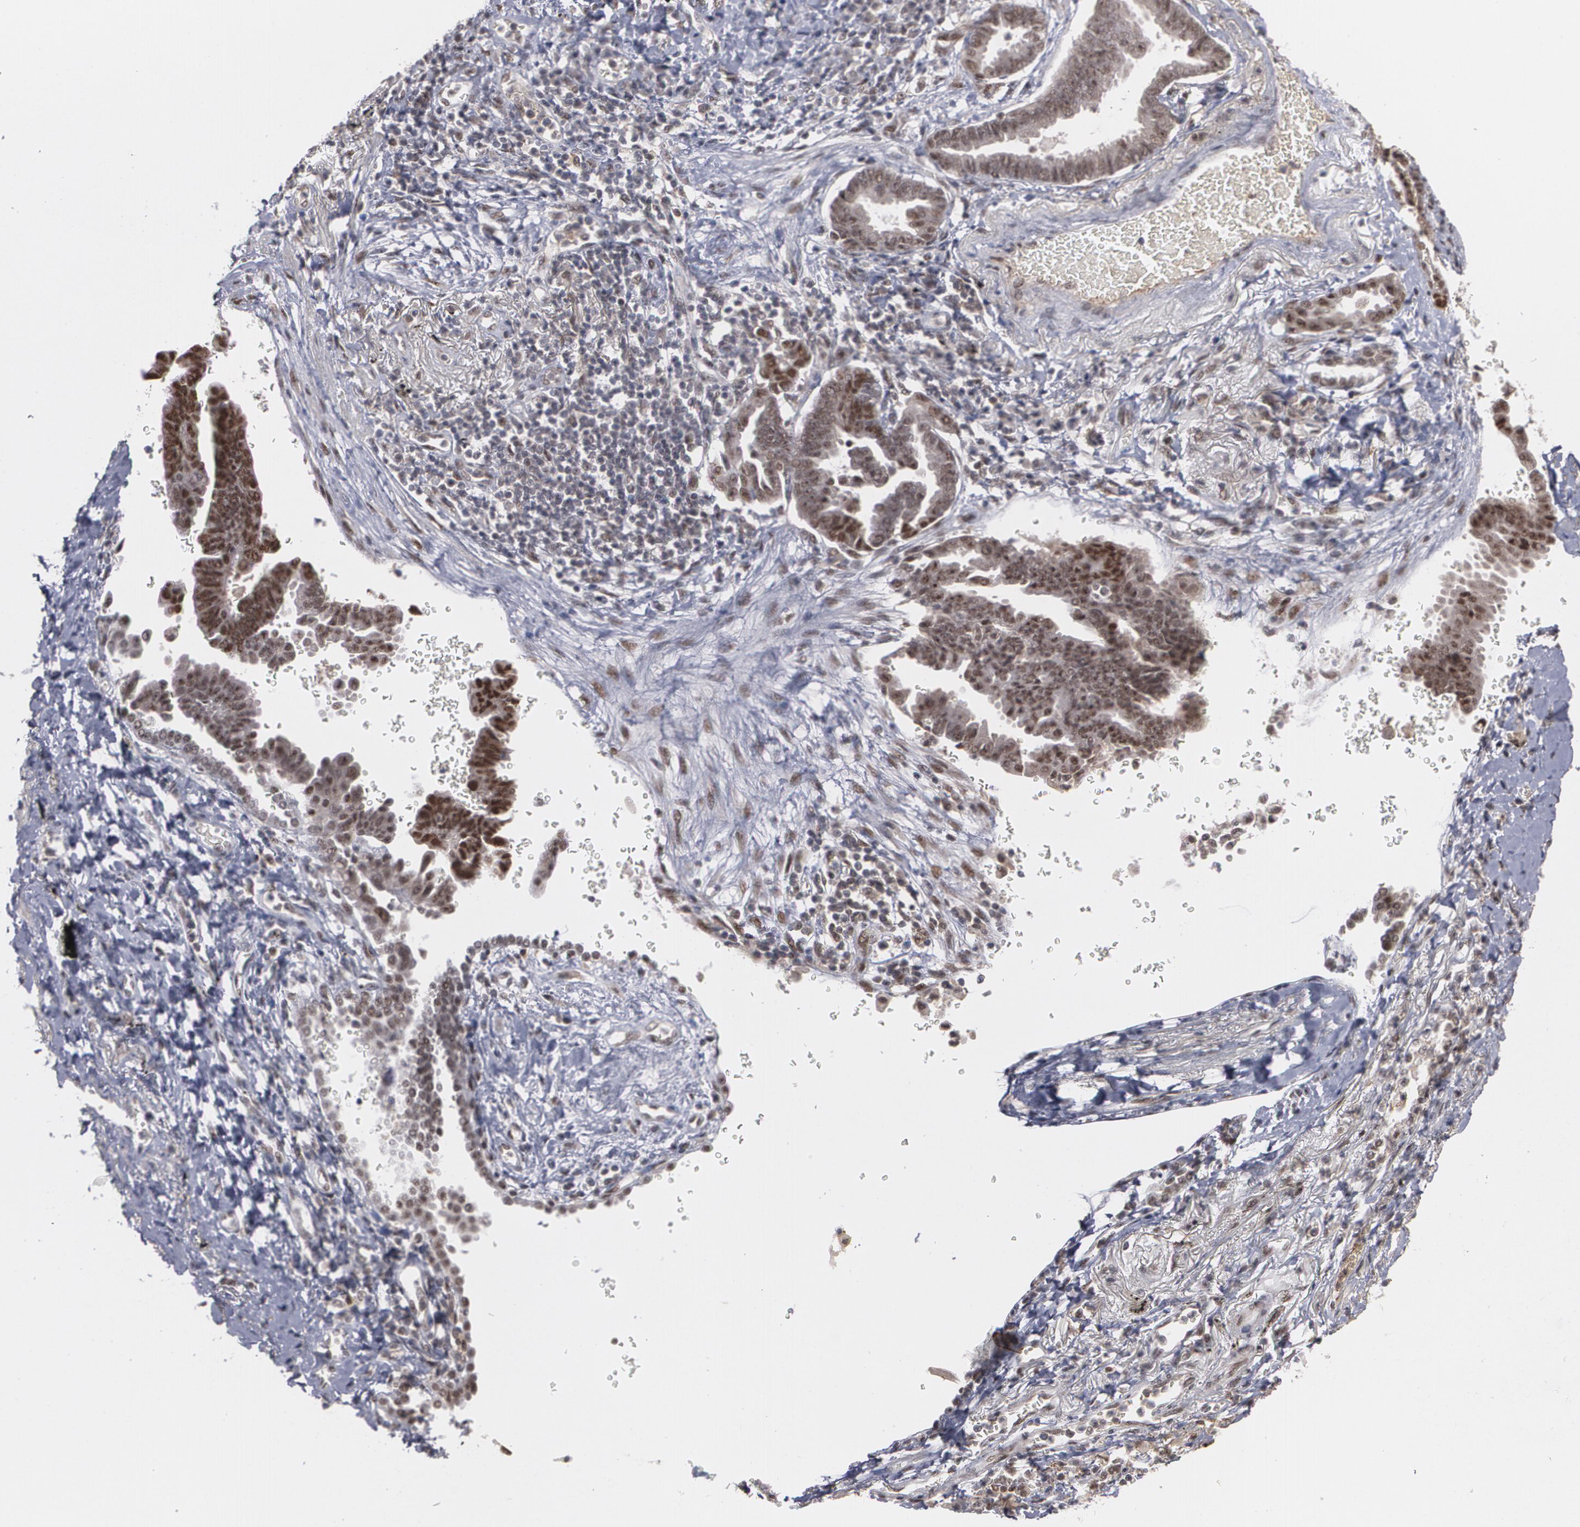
{"staining": {"intensity": "moderate", "quantity": ">75%", "location": "nuclear"}, "tissue": "lung cancer", "cell_type": "Tumor cells", "image_type": "cancer", "snomed": [{"axis": "morphology", "description": "Adenocarcinoma, NOS"}, {"axis": "topography", "description": "Lung"}], "caption": "A brown stain highlights moderate nuclear positivity of a protein in human lung cancer tumor cells.", "gene": "ZNF234", "patient": {"sex": "female", "age": 64}}